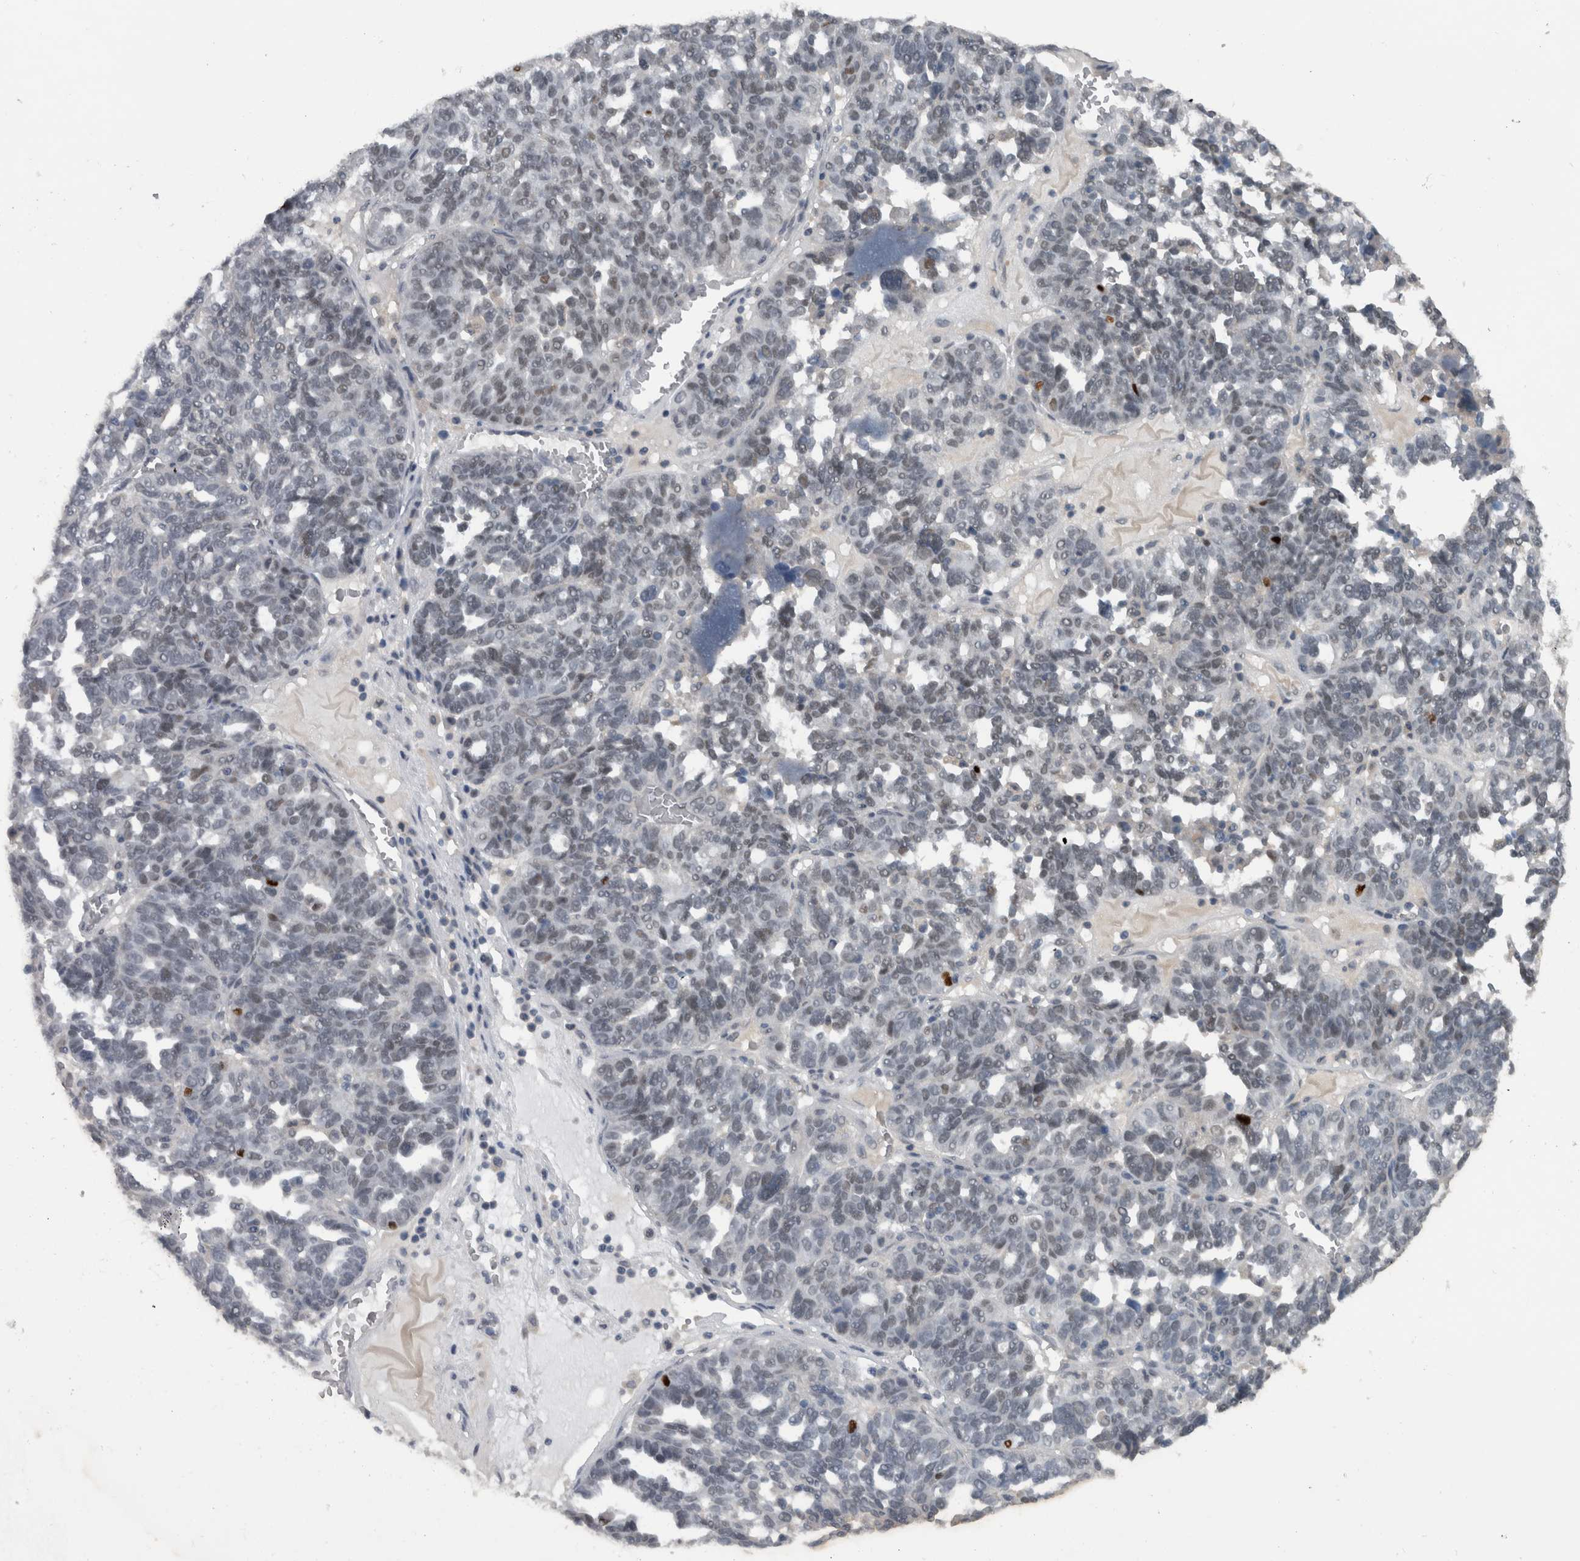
{"staining": {"intensity": "weak", "quantity": "<25%", "location": "nuclear"}, "tissue": "ovarian cancer", "cell_type": "Tumor cells", "image_type": "cancer", "snomed": [{"axis": "morphology", "description": "Cystadenocarcinoma, serous, NOS"}, {"axis": "topography", "description": "Ovary"}], "caption": "There is no significant positivity in tumor cells of ovarian cancer (serous cystadenocarcinoma).", "gene": "ZBTB21", "patient": {"sex": "female", "age": 59}}